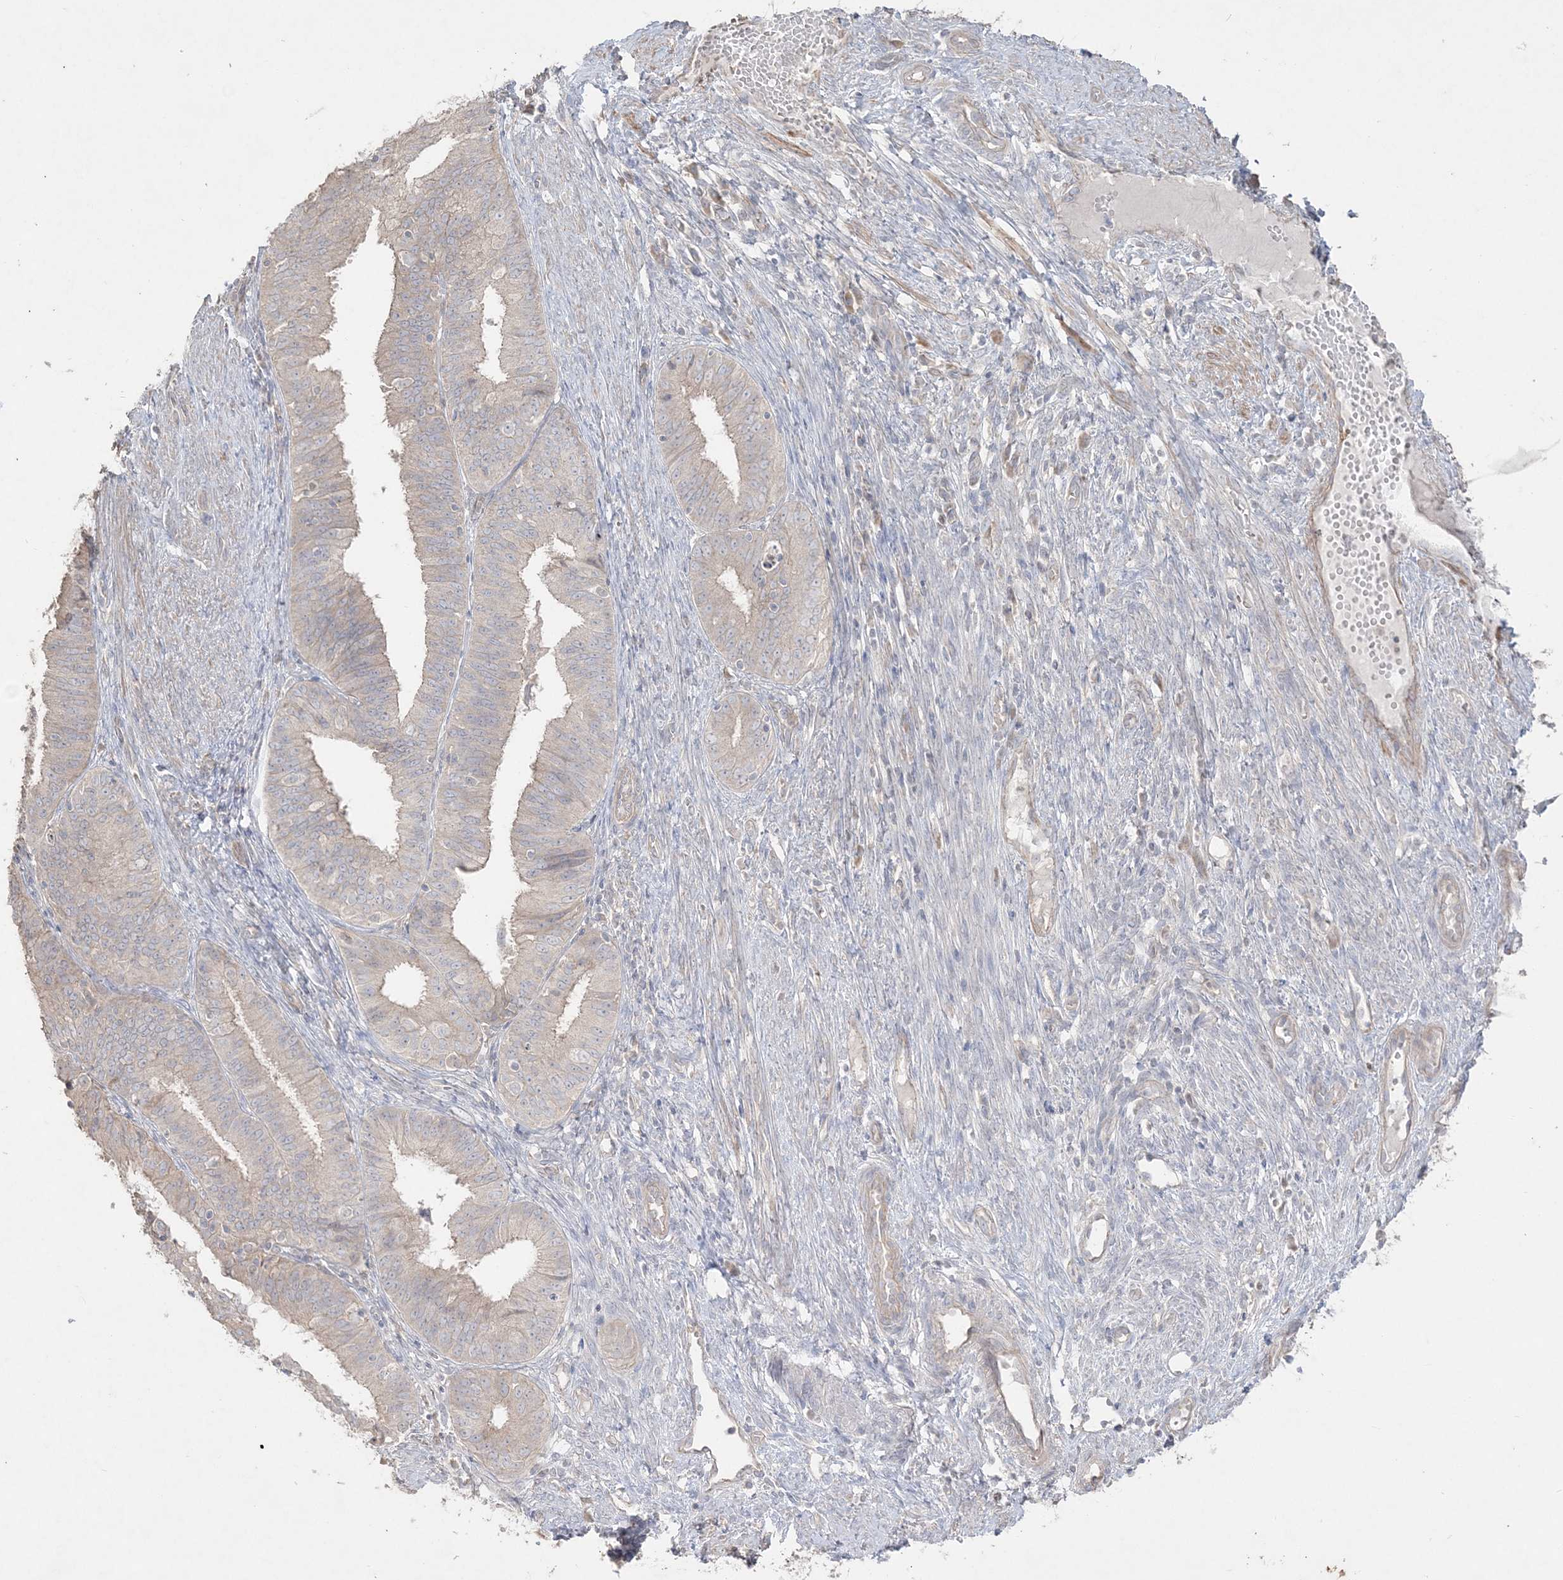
{"staining": {"intensity": "negative", "quantity": "none", "location": "none"}, "tissue": "endometrial cancer", "cell_type": "Tumor cells", "image_type": "cancer", "snomed": [{"axis": "morphology", "description": "Adenocarcinoma, NOS"}, {"axis": "topography", "description": "Endometrium"}], "caption": "There is no significant expression in tumor cells of endometrial cancer (adenocarcinoma). (Immunohistochemistry, brightfield microscopy, high magnification).", "gene": "SH3BP4", "patient": {"sex": "female", "age": 51}}